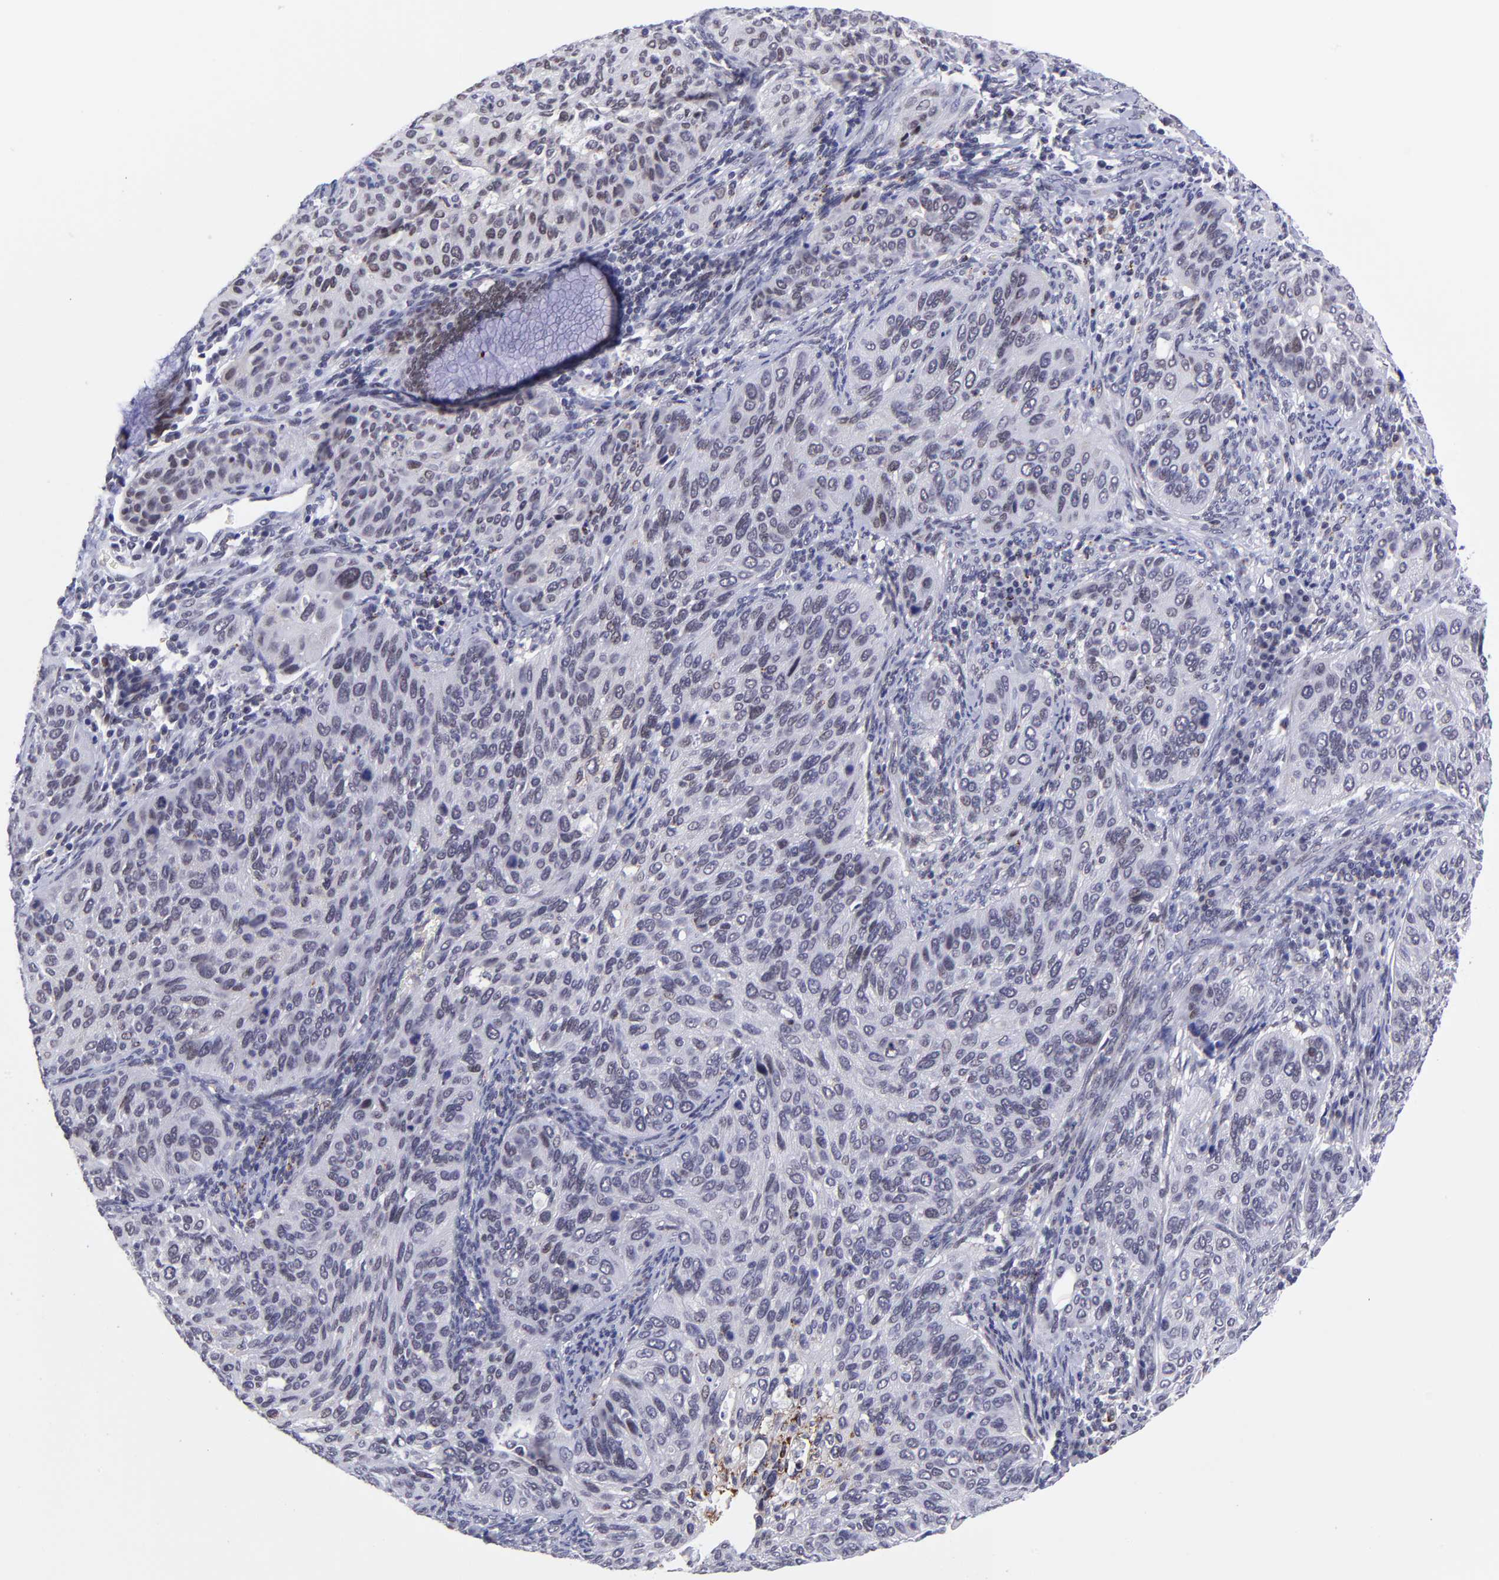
{"staining": {"intensity": "weak", "quantity": "<25%", "location": "nuclear"}, "tissue": "cervical cancer", "cell_type": "Tumor cells", "image_type": "cancer", "snomed": [{"axis": "morphology", "description": "Squamous cell carcinoma, NOS"}, {"axis": "topography", "description": "Cervix"}], "caption": "Tumor cells are negative for protein expression in human cervical cancer.", "gene": "SOX6", "patient": {"sex": "female", "age": 57}}